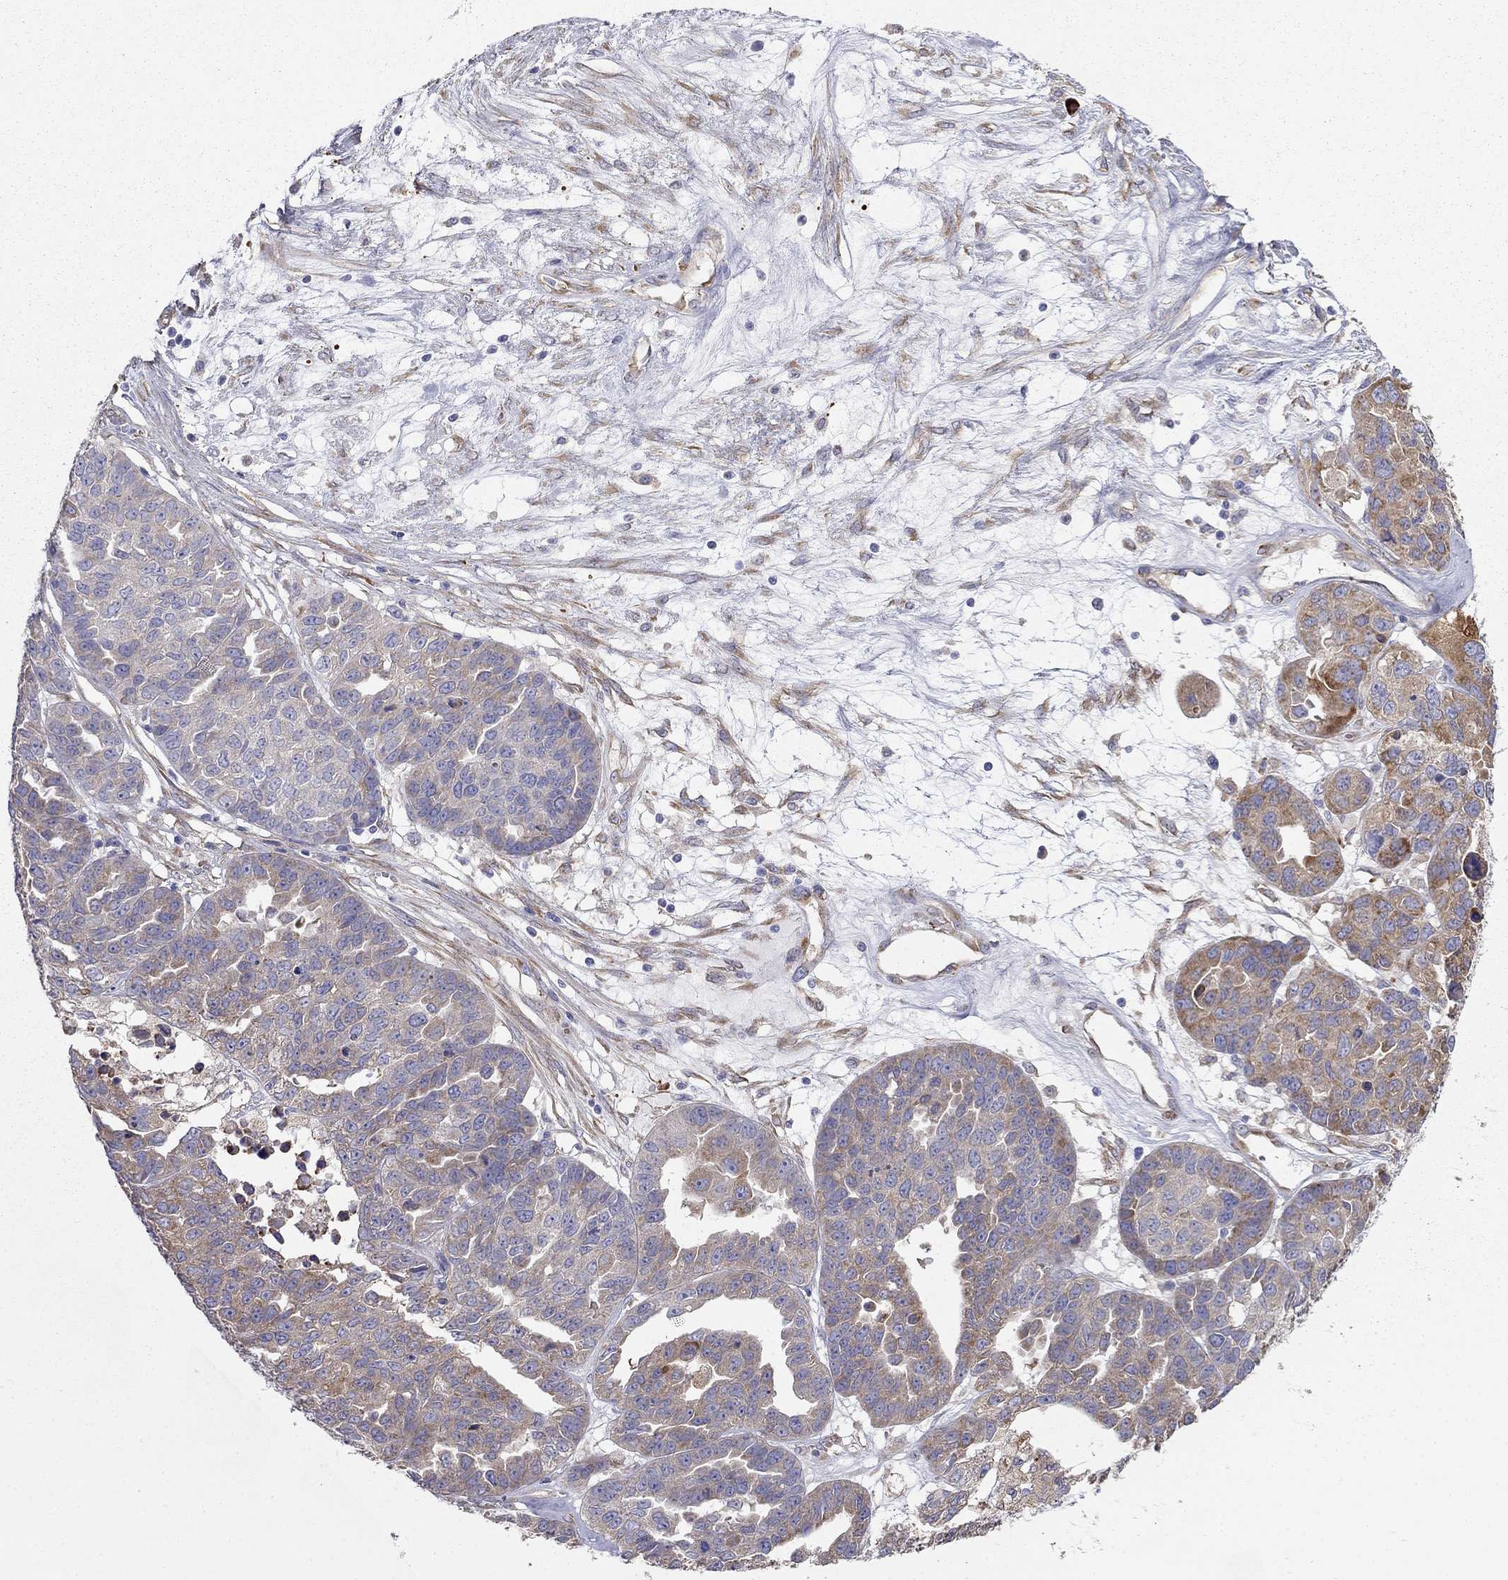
{"staining": {"intensity": "moderate", "quantity": ">75%", "location": "cytoplasmic/membranous"}, "tissue": "ovarian cancer", "cell_type": "Tumor cells", "image_type": "cancer", "snomed": [{"axis": "morphology", "description": "Cystadenocarcinoma, serous, NOS"}, {"axis": "topography", "description": "Ovary"}], "caption": "Protein staining exhibits moderate cytoplasmic/membranous staining in approximately >75% of tumor cells in ovarian serous cystadenocarcinoma. The staining was performed using DAB (3,3'-diaminobenzidine), with brown indicating positive protein expression. Nuclei are stained blue with hematoxylin.", "gene": "LONRF2", "patient": {"sex": "female", "age": 87}}